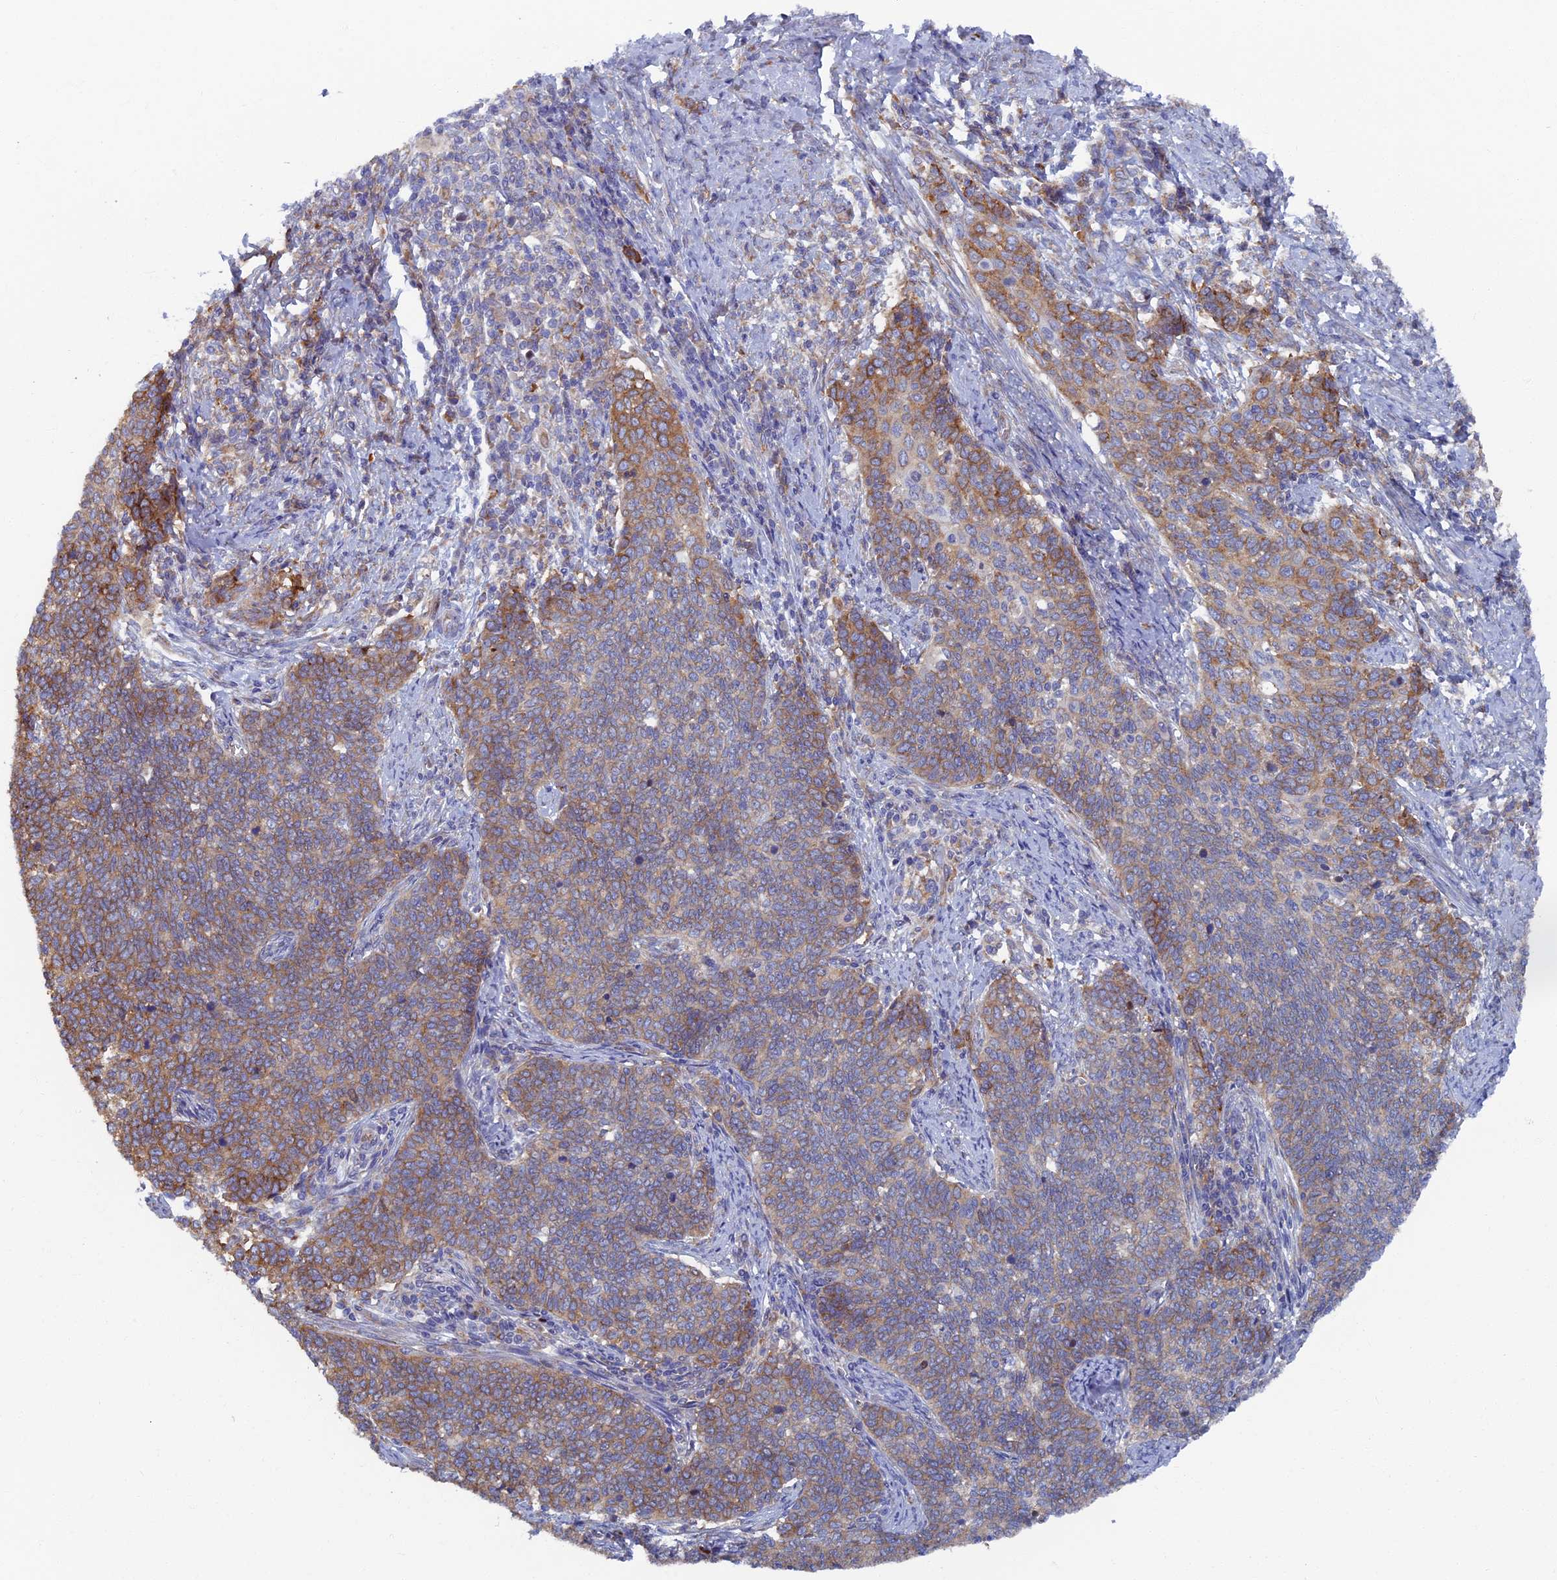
{"staining": {"intensity": "moderate", "quantity": "25%-75%", "location": "cytoplasmic/membranous"}, "tissue": "cervical cancer", "cell_type": "Tumor cells", "image_type": "cancer", "snomed": [{"axis": "morphology", "description": "Squamous cell carcinoma, NOS"}, {"axis": "topography", "description": "Cervix"}], "caption": "Immunohistochemical staining of human squamous cell carcinoma (cervical) shows moderate cytoplasmic/membranous protein expression in approximately 25%-75% of tumor cells. The staining is performed using DAB (3,3'-diaminobenzidine) brown chromogen to label protein expression. The nuclei are counter-stained blue using hematoxylin.", "gene": "YBX1", "patient": {"sex": "female", "age": 39}}